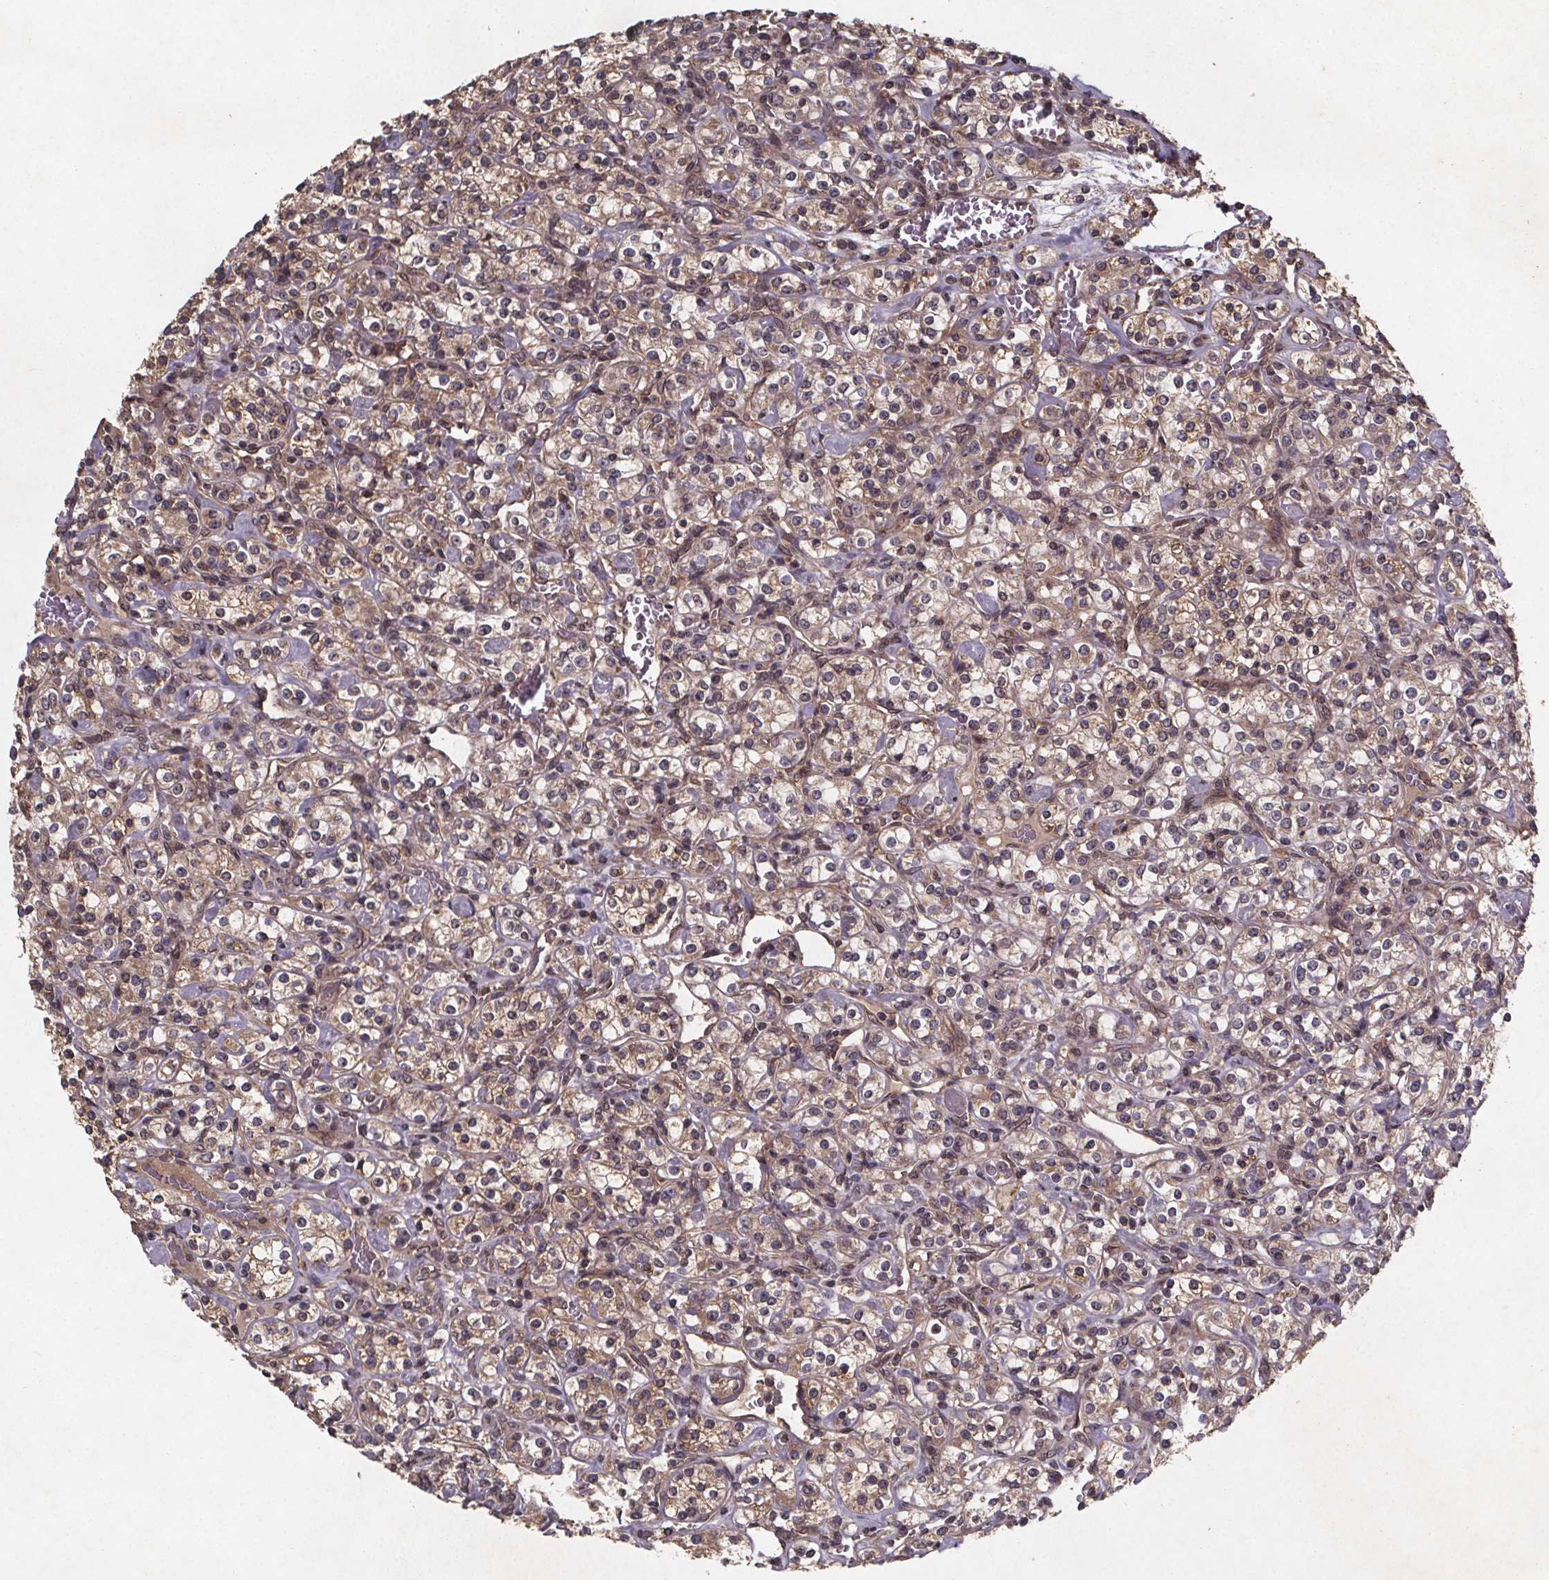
{"staining": {"intensity": "moderate", "quantity": "25%-75%", "location": "cytoplasmic/membranous"}, "tissue": "renal cancer", "cell_type": "Tumor cells", "image_type": "cancer", "snomed": [{"axis": "morphology", "description": "Adenocarcinoma, NOS"}, {"axis": "topography", "description": "Kidney"}], "caption": "A medium amount of moderate cytoplasmic/membranous expression is seen in approximately 25%-75% of tumor cells in renal adenocarcinoma tissue. The protein is stained brown, and the nuclei are stained in blue (DAB (3,3'-diaminobenzidine) IHC with brightfield microscopy, high magnification).", "gene": "PIERCE2", "patient": {"sex": "male", "age": 77}}